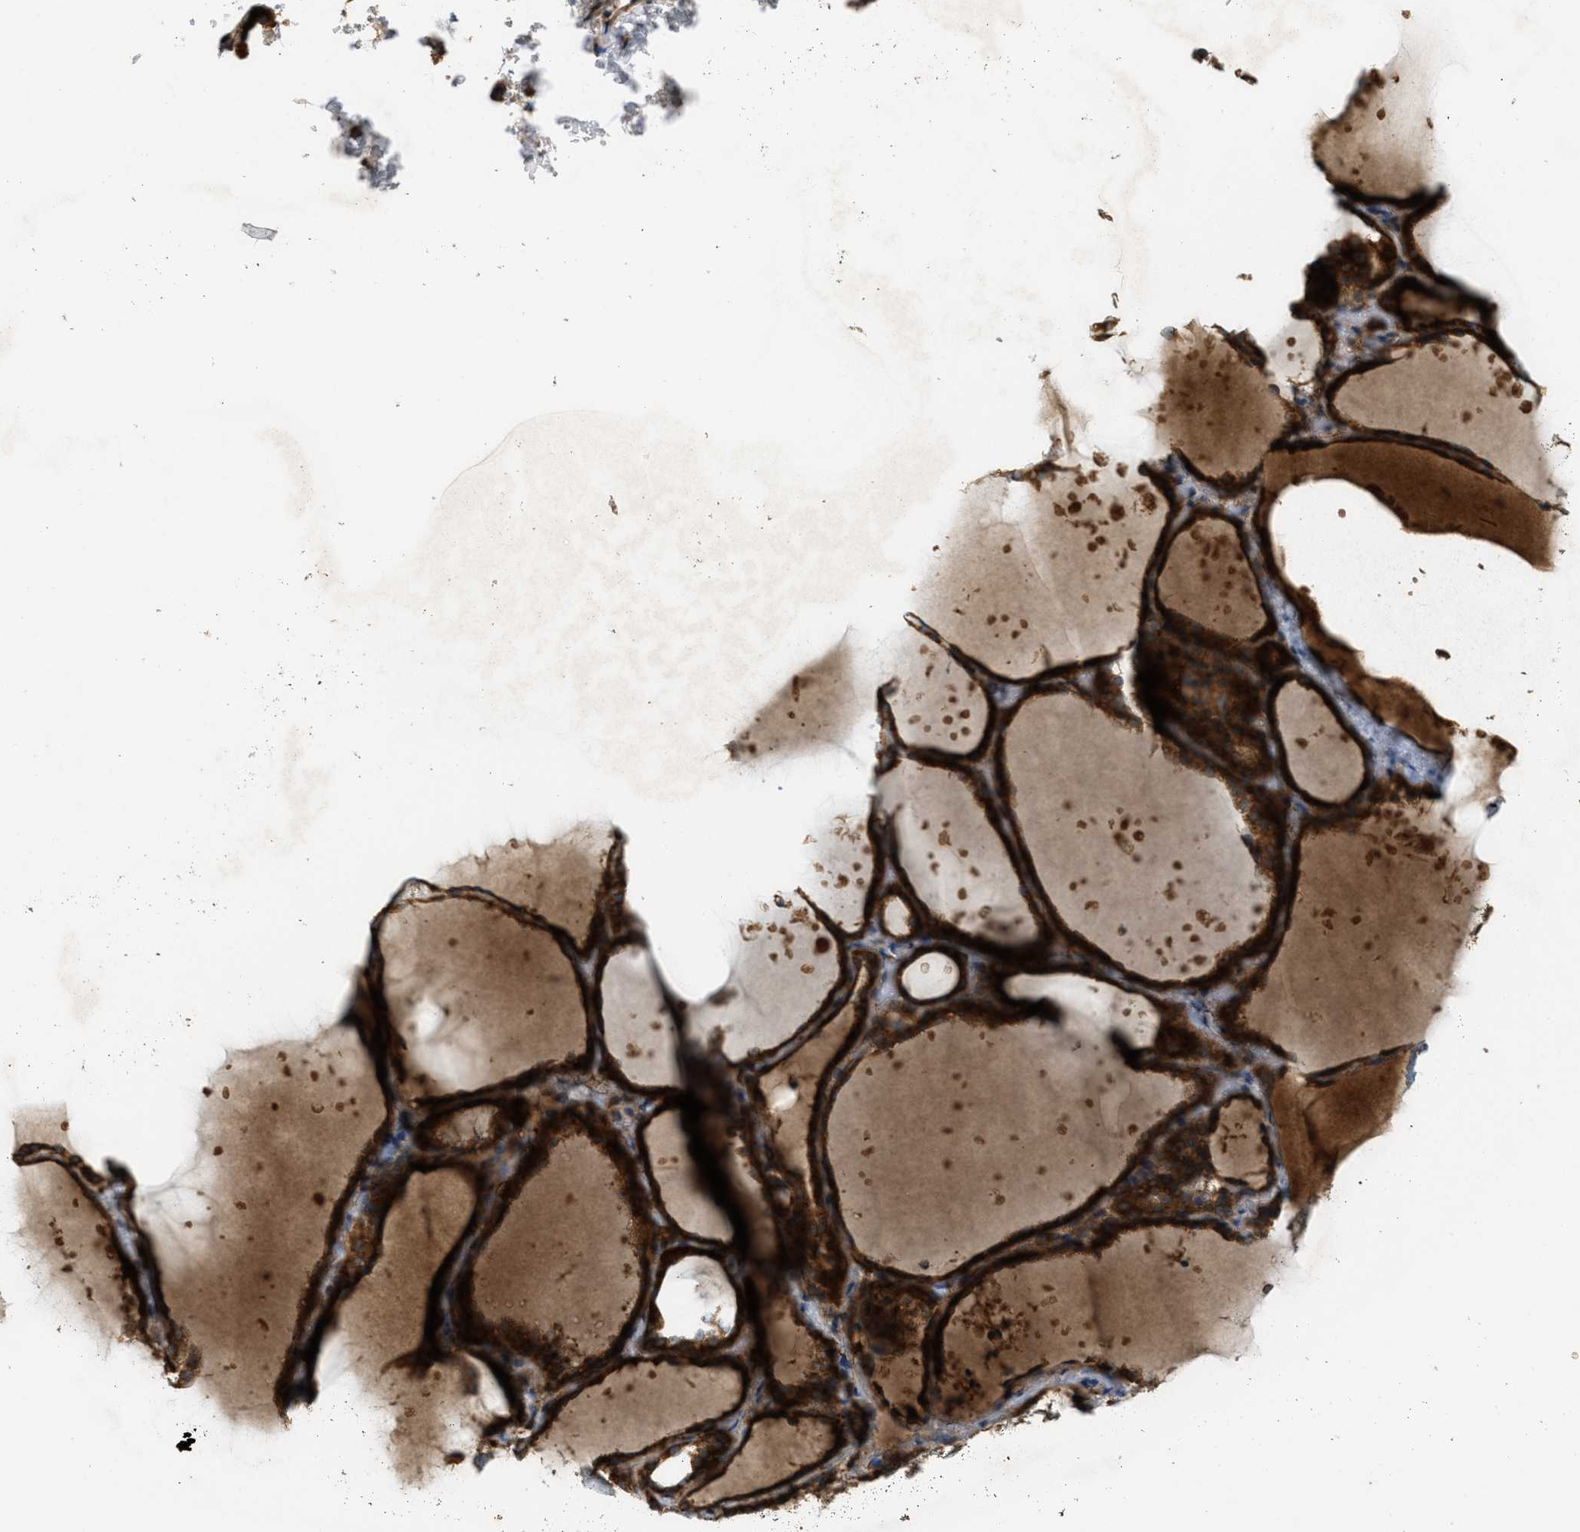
{"staining": {"intensity": "strong", "quantity": ">75%", "location": "cytoplasmic/membranous"}, "tissue": "thyroid gland", "cell_type": "Glandular cells", "image_type": "normal", "snomed": [{"axis": "morphology", "description": "Normal tissue, NOS"}, {"axis": "topography", "description": "Thyroid gland"}], "caption": "DAB immunohistochemical staining of unremarkable thyroid gland shows strong cytoplasmic/membranous protein positivity in about >75% of glandular cells.", "gene": "PCDH18", "patient": {"sex": "female", "age": 44}}